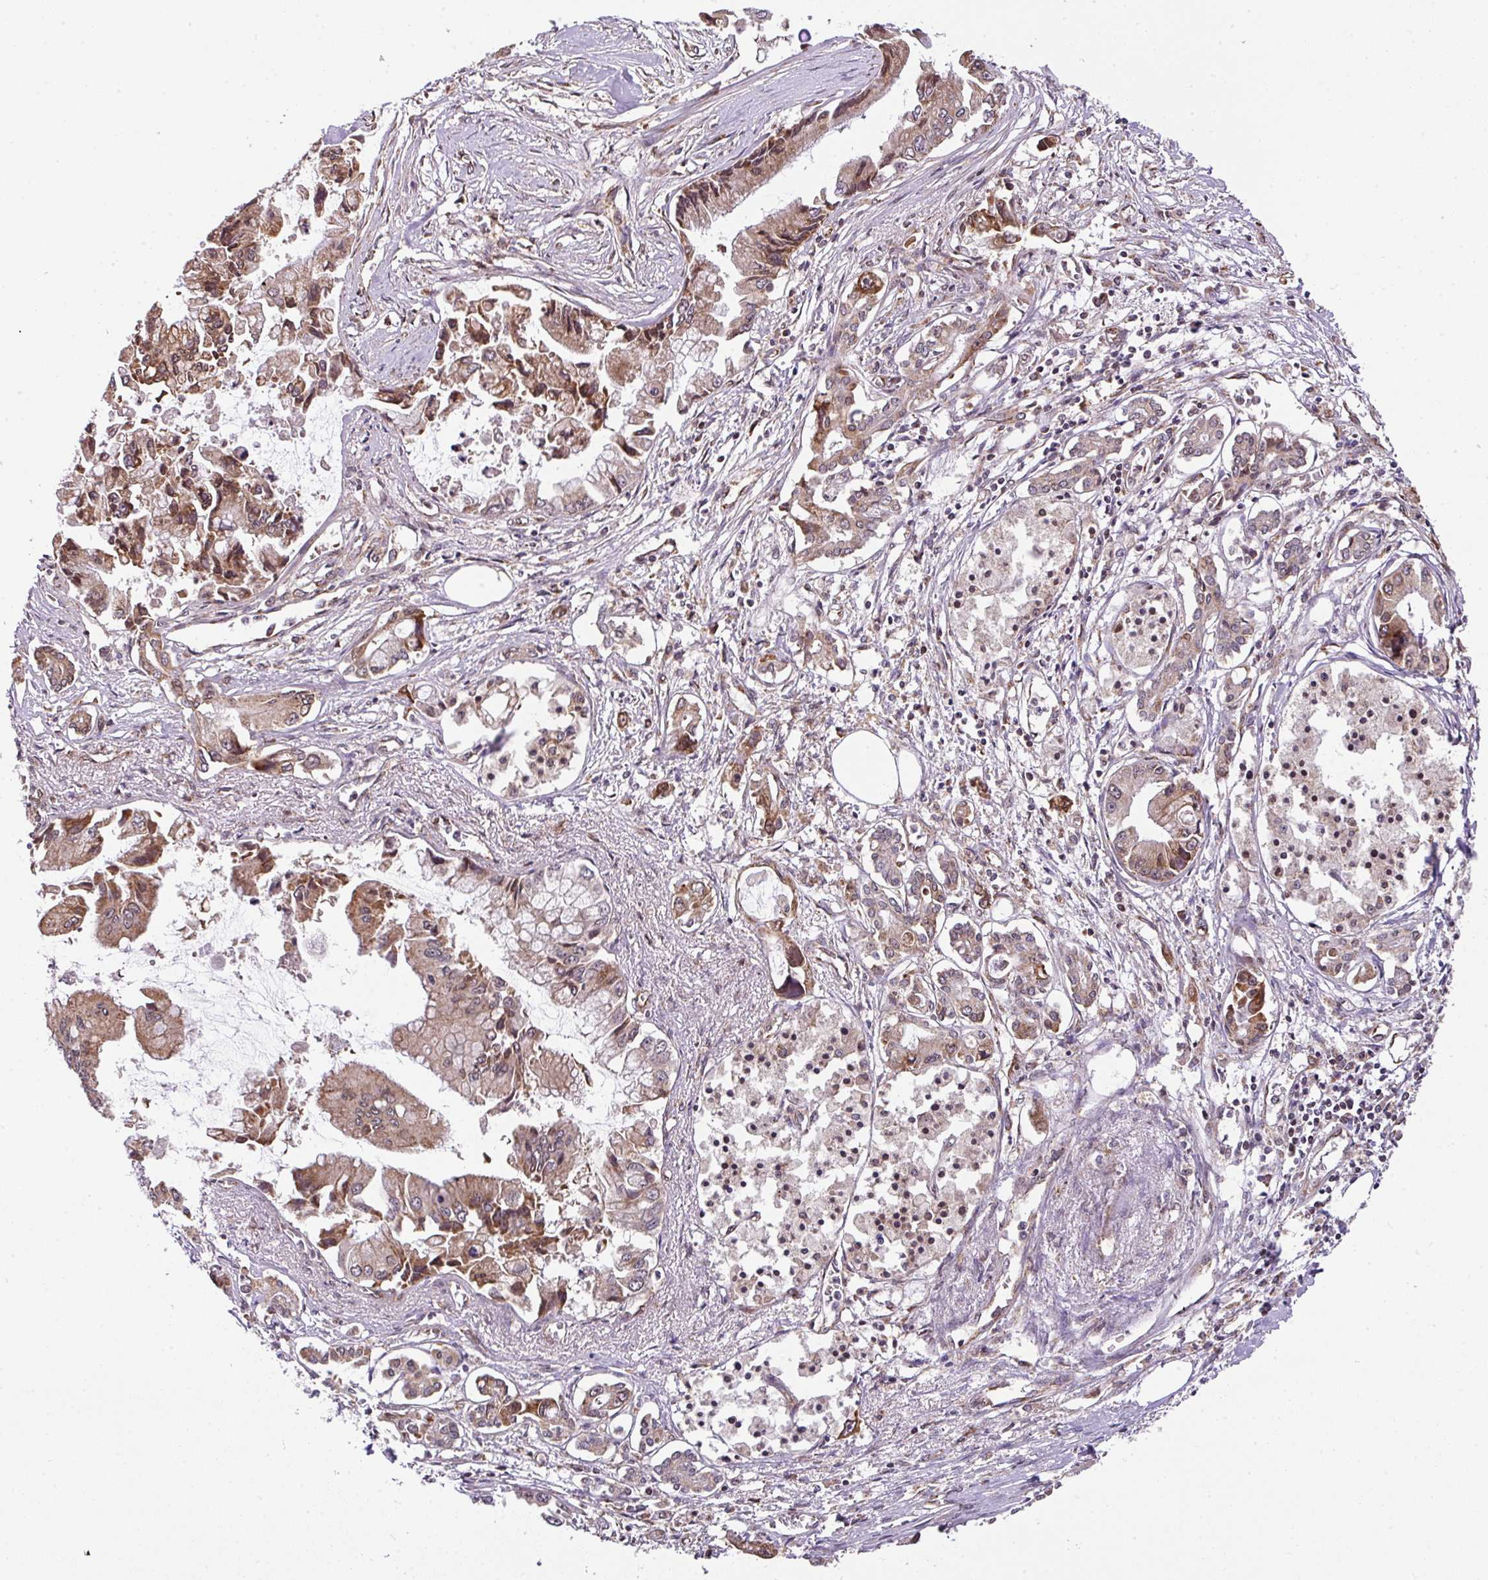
{"staining": {"intensity": "moderate", "quantity": ">75%", "location": "cytoplasmic/membranous,nuclear"}, "tissue": "pancreatic cancer", "cell_type": "Tumor cells", "image_type": "cancer", "snomed": [{"axis": "morphology", "description": "Adenocarcinoma, NOS"}, {"axis": "topography", "description": "Pancreas"}], "caption": "Tumor cells show medium levels of moderate cytoplasmic/membranous and nuclear expression in about >75% of cells in human adenocarcinoma (pancreatic).", "gene": "PLK1", "patient": {"sex": "male", "age": 84}}